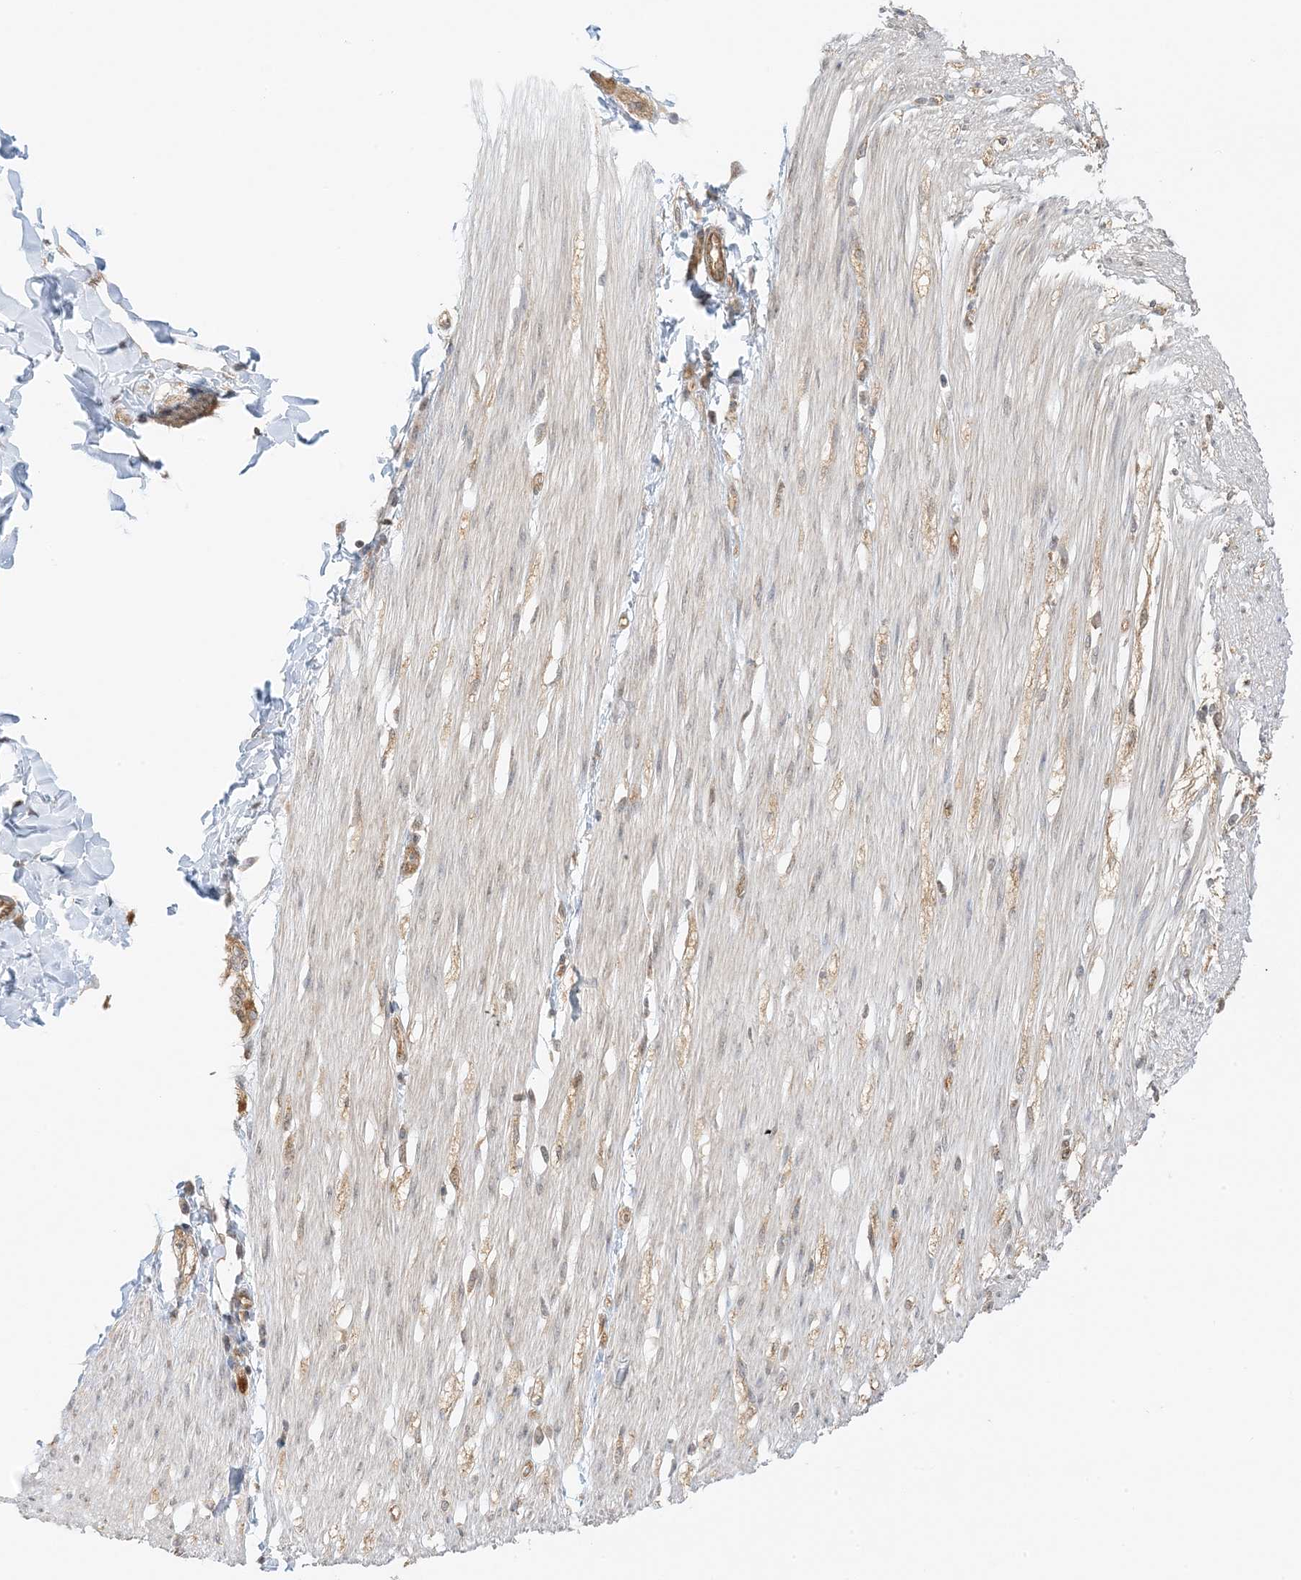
{"staining": {"intensity": "moderate", "quantity": "<25%", "location": "nuclear"}, "tissue": "smooth muscle", "cell_type": "Smooth muscle cells", "image_type": "normal", "snomed": [{"axis": "morphology", "description": "Normal tissue, NOS"}, {"axis": "morphology", "description": "Adenocarcinoma, NOS"}, {"axis": "topography", "description": "Colon"}, {"axis": "topography", "description": "Peripheral nerve tissue"}], "caption": "The micrograph shows staining of normal smooth muscle, revealing moderate nuclear protein staining (brown color) within smooth muscle cells. (DAB IHC, brown staining for protein, blue staining for nuclei).", "gene": "UBAP2L", "patient": {"sex": "male", "age": 14}}